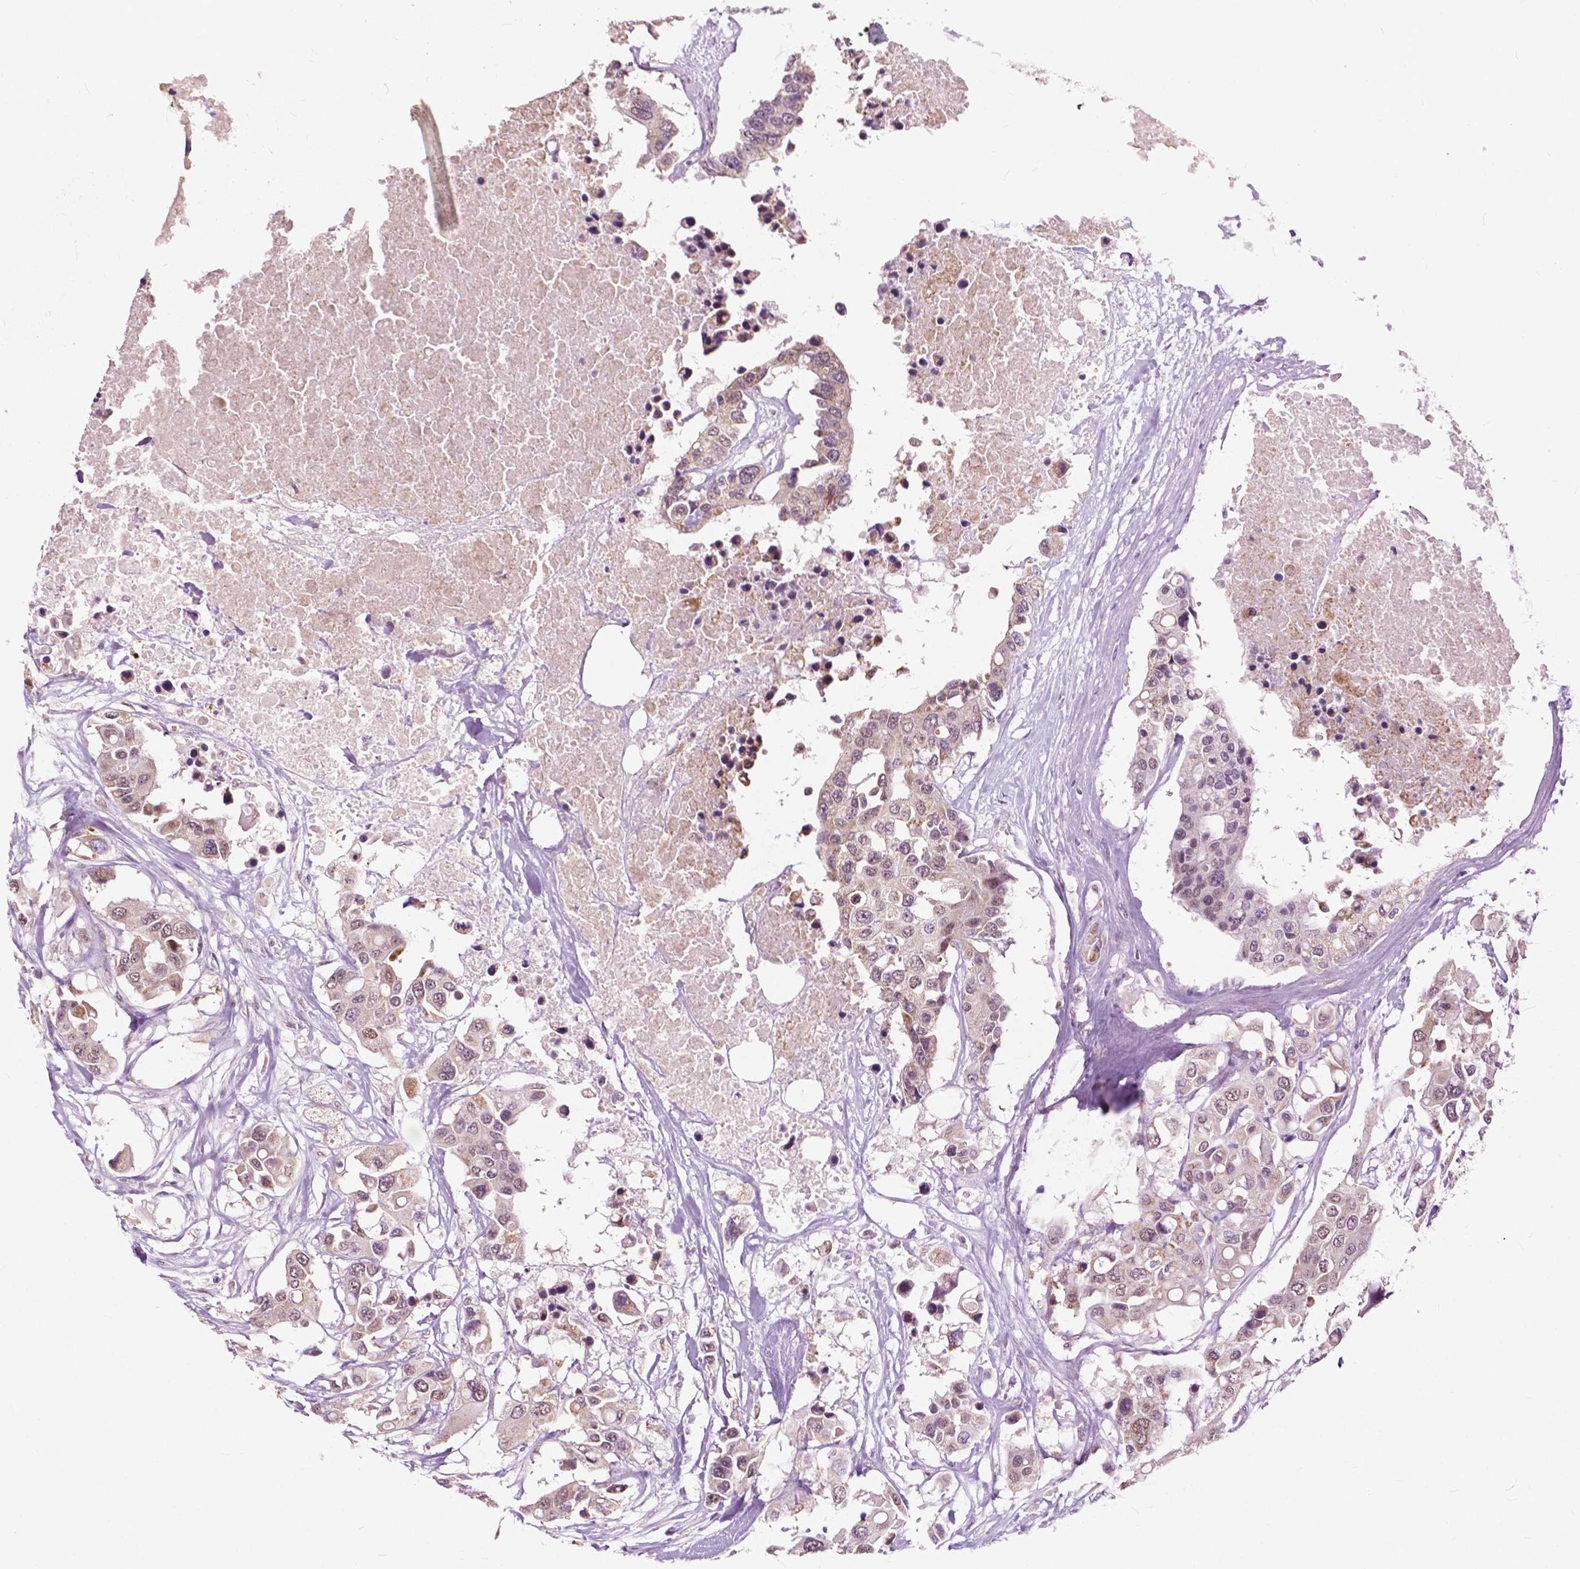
{"staining": {"intensity": "weak", "quantity": "25%-75%", "location": "cytoplasmic/membranous,nuclear"}, "tissue": "colorectal cancer", "cell_type": "Tumor cells", "image_type": "cancer", "snomed": [{"axis": "morphology", "description": "Adenocarcinoma, NOS"}, {"axis": "topography", "description": "Colon"}], "caption": "About 25%-75% of tumor cells in human adenocarcinoma (colorectal) demonstrate weak cytoplasmic/membranous and nuclear protein staining as visualized by brown immunohistochemical staining.", "gene": "TTC9B", "patient": {"sex": "male", "age": 77}}